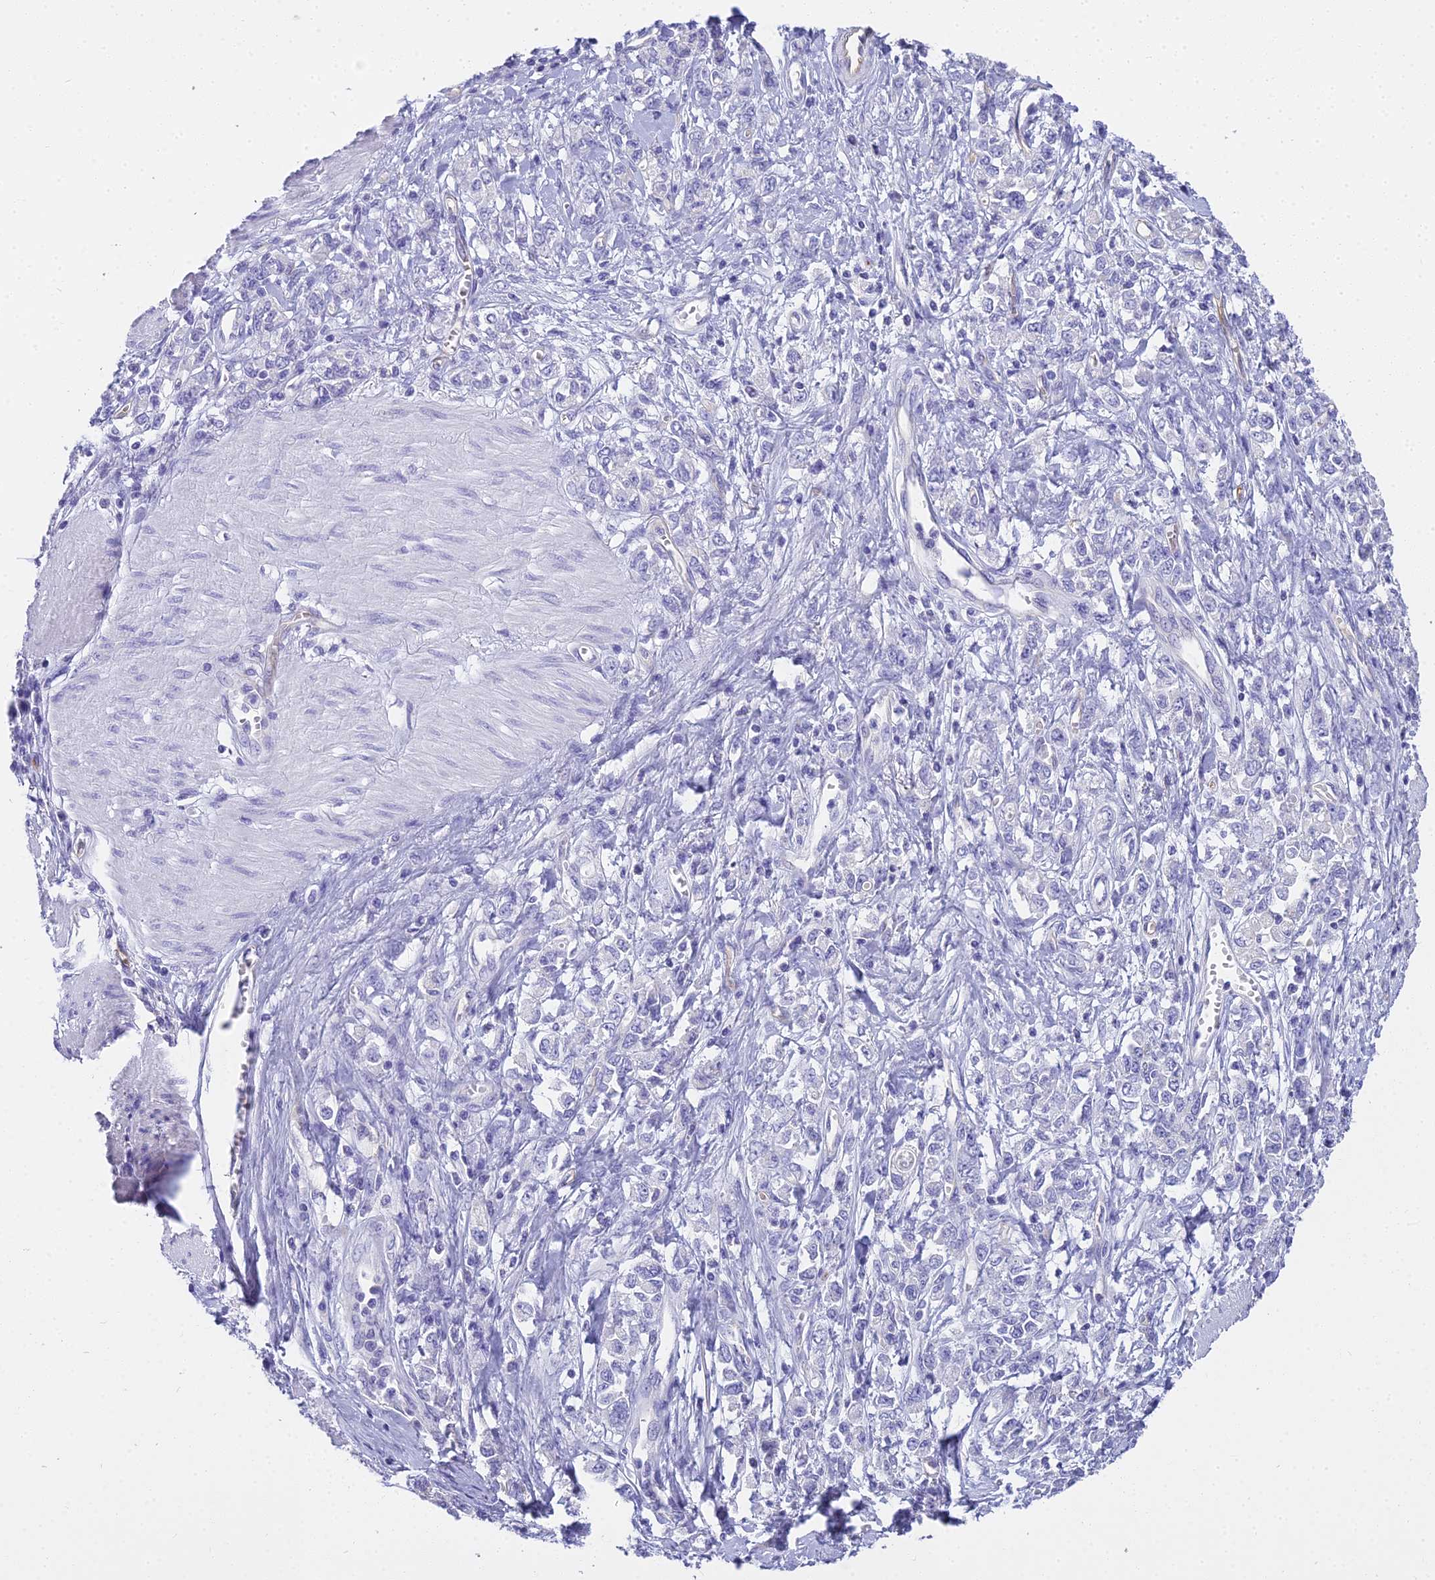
{"staining": {"intensity": "negative", "quantity": "none", "location": "none"}, "tissue": "stomach cancer", "cell_type": "Tumor cells", "image_type": "cancer", "snomed": [{"axis": "morphology", "description": "Adenocarcinoma, NOS"}, {"axis": "topography", "description": "Stomach"}], "caption": "Tumor cells are negative for protein expression in human adenocarcinoma (stomach). (Stains: DAB immunohistochemistry with hematoxylin counter stain, Microscopy: brightfield microscopy at high magnification).", "gene": "NINJ1", "patient": {"sex": "female", "age": 76}}